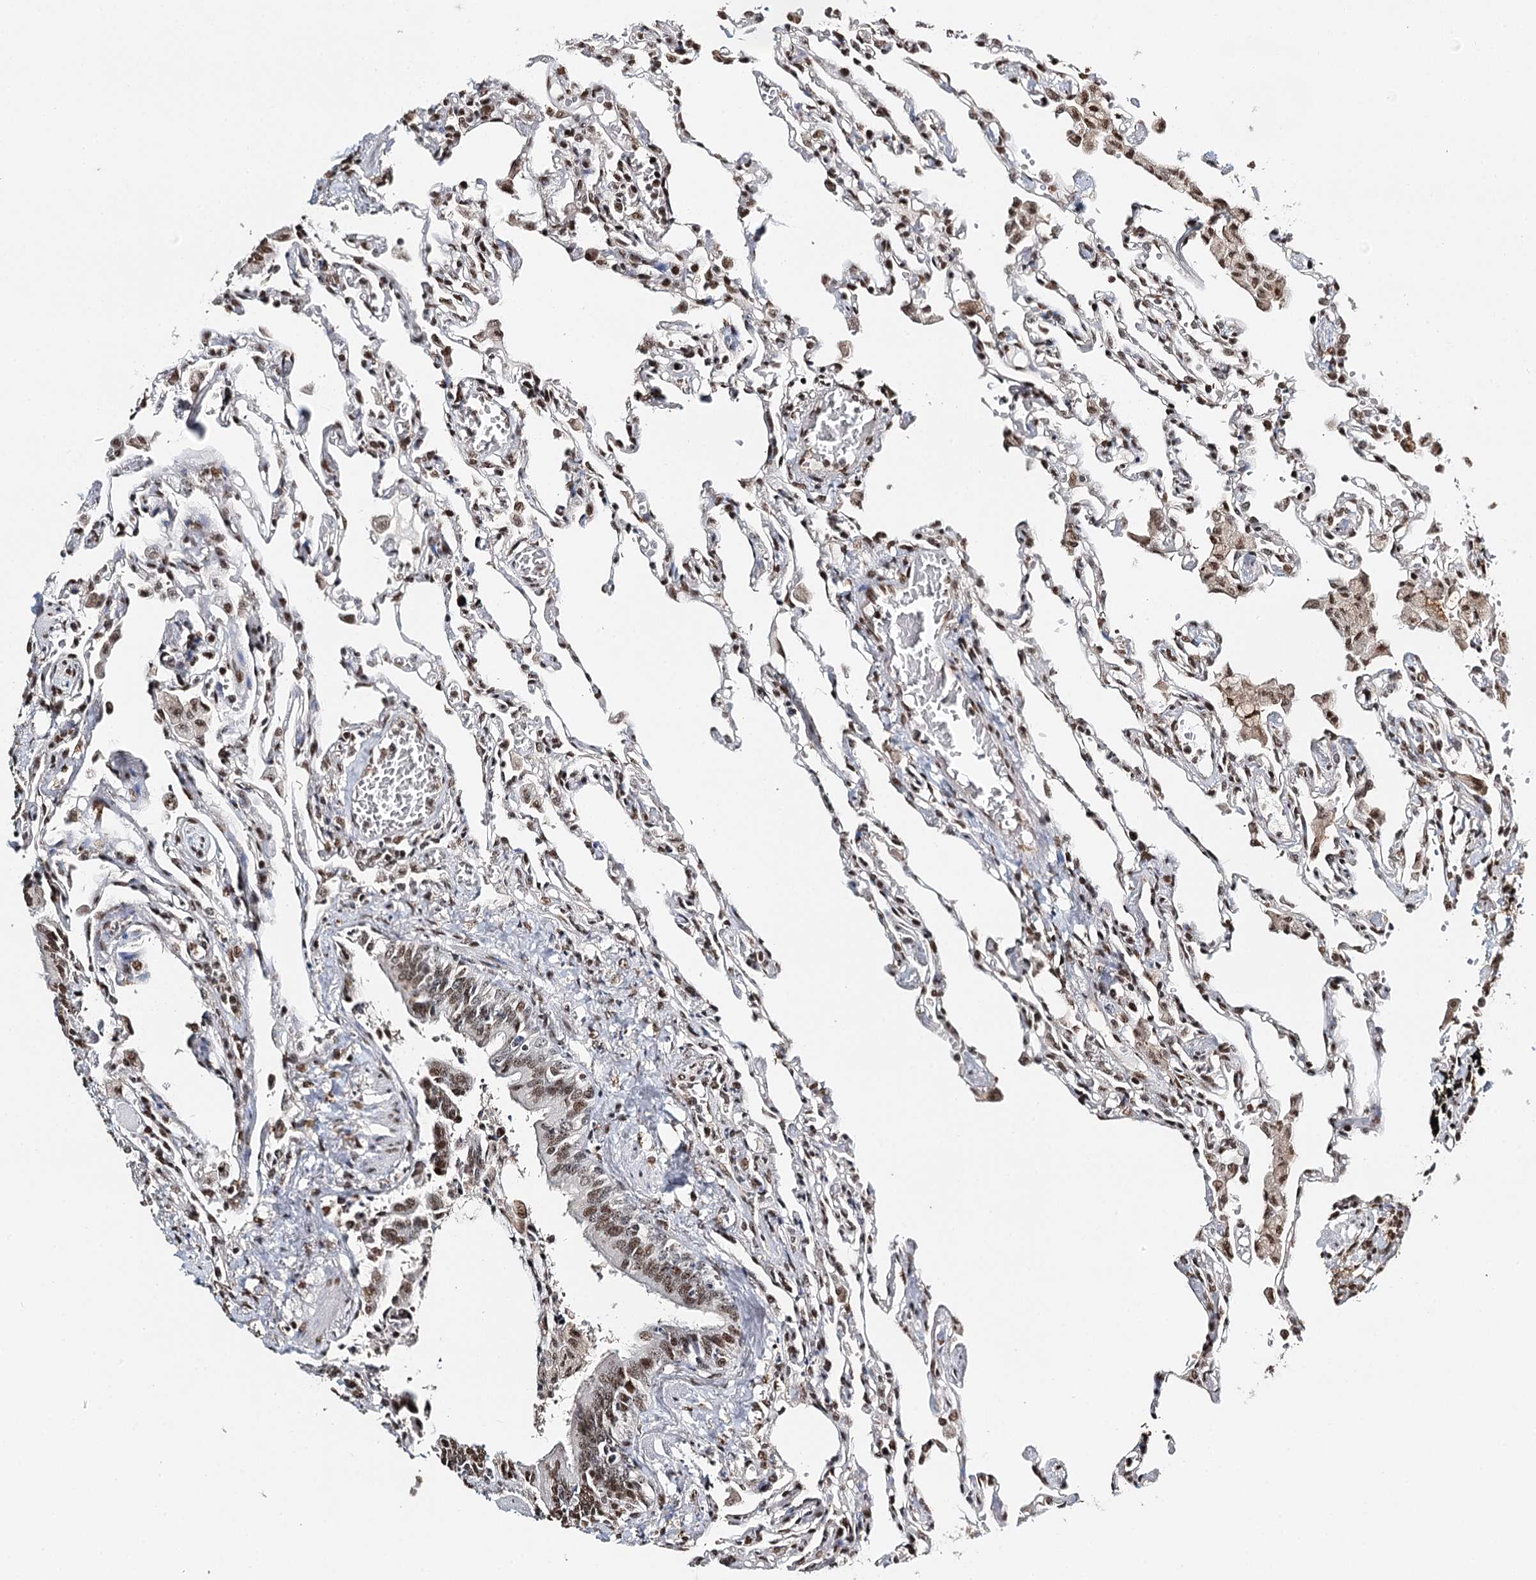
{"staining": {"intensity": "moderate", "quantity": ">75%", "location": "nuclear"}, "tissue": "lung", "cell_type": "Alveolar cells", "image_type": "normal", "snomed": [{"axis": "morphology", "description": "Normal tissue, NOS"}, {"axis": "topography", "description": "Bronchus"}, {"axis": "topography", "description": "Lung"}], "caption": "There is medium levels of moderate nuclear positivity in alveolar cells of unremarkable lung, as demonstrated by immunohistochemical staining (brown color).", "gene": "RPS27A", "patient": {"sex": "female", "age": 49}}